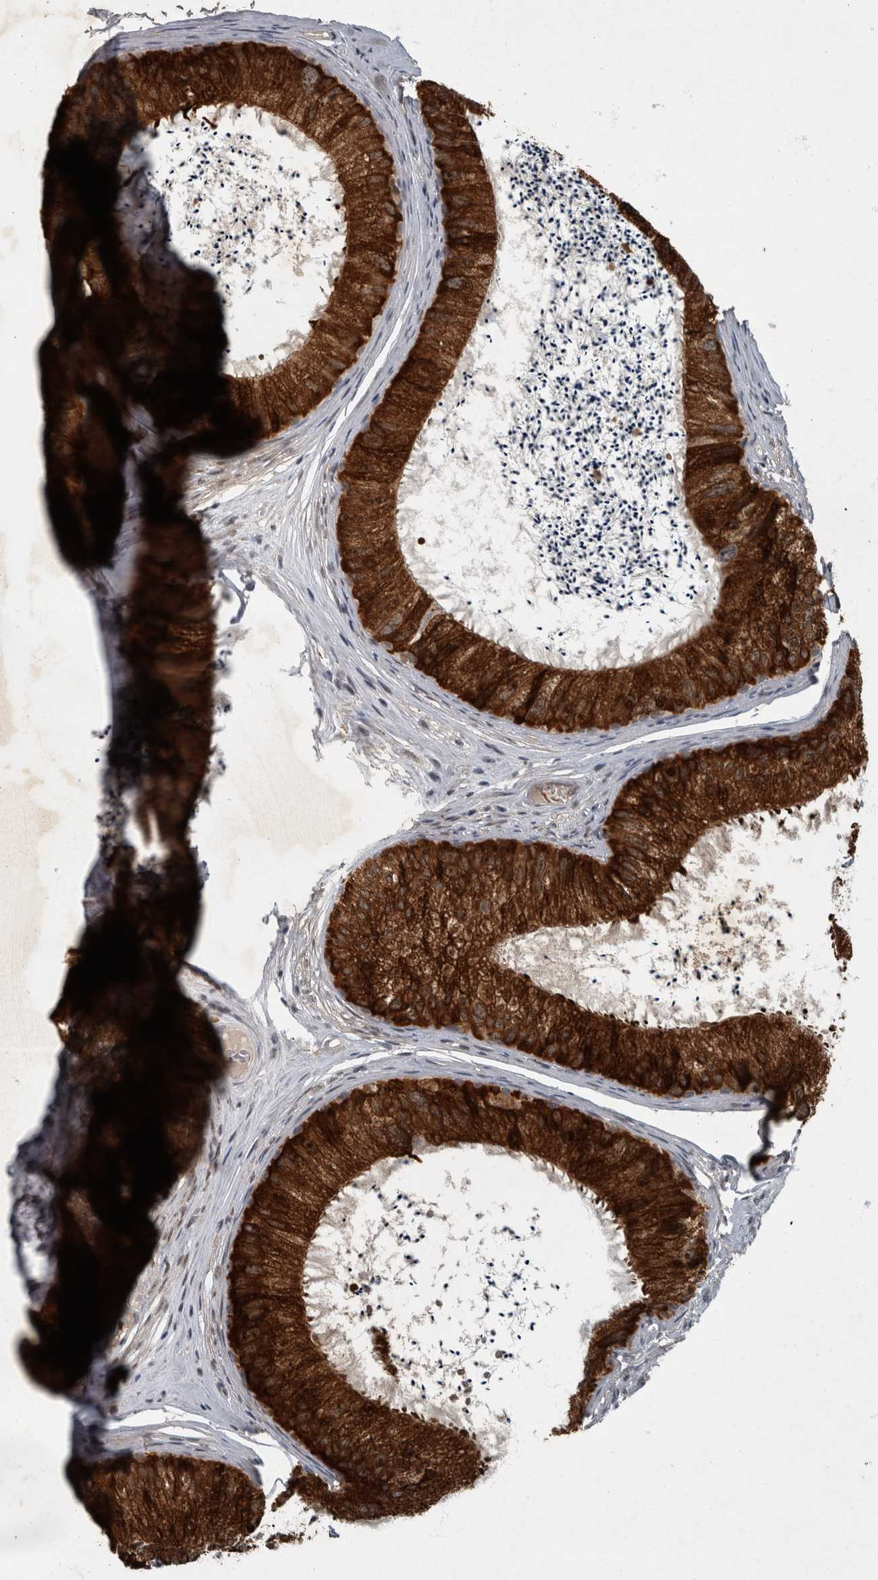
{"staining": {"intensity": "strong", "quantity": ">75%", "location": "cytoplasmic/membranous,nuclear"}, "tissue": "epididymis", "cell_type": "Glandular cells", "image_type": "normal", "snomed": [{"axis": "morphology", "description": "Normal tissue, NOS"}, {"axis": "topography", "description": "Epididymis"}], "caption": "A histopathology image showing strong cytoplasmic/membranous,nuclear expression in about >75% of glandular cells in normal epididymis, as visualized by brown immunohistochemical staining.", "gene": "WDR33", "patient": {"sex": "male", "age": 79}}